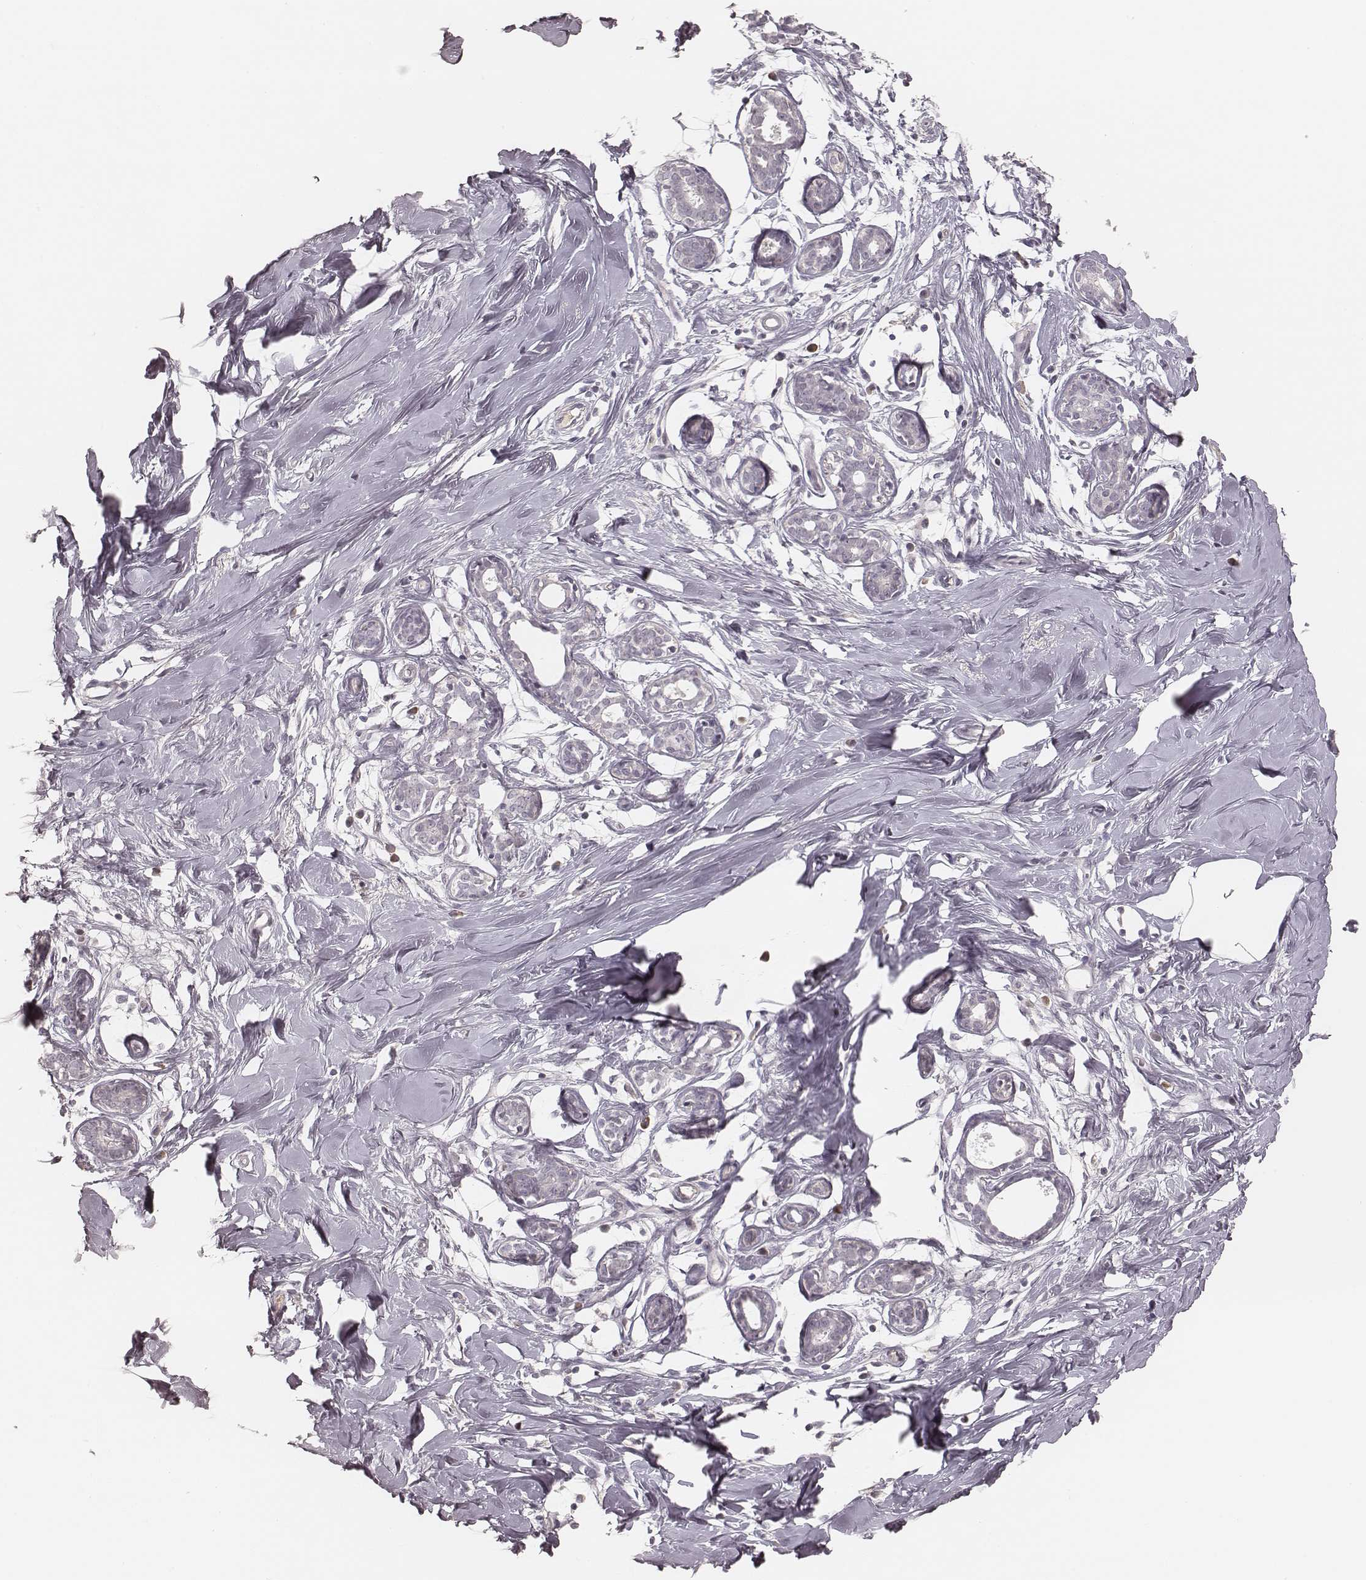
{"staining": {"intensity": "negative", "quantity": "none", "location": "none"}, "tissue": "breast", "cell_type": "Adipocytes", "image_type": "normal", "snomed": [{"axis": "morphology", "description": "Normal tissue, NOS"}, {"axis": "topography", "description": "Breast"}], "caption": "This is a image of immunohistochemistry (IHC) staining of unremarkable breast, which shows no expression in adipocytes.", "gene": "MSX1", "patient": {"sex": "female", "age": 27}}